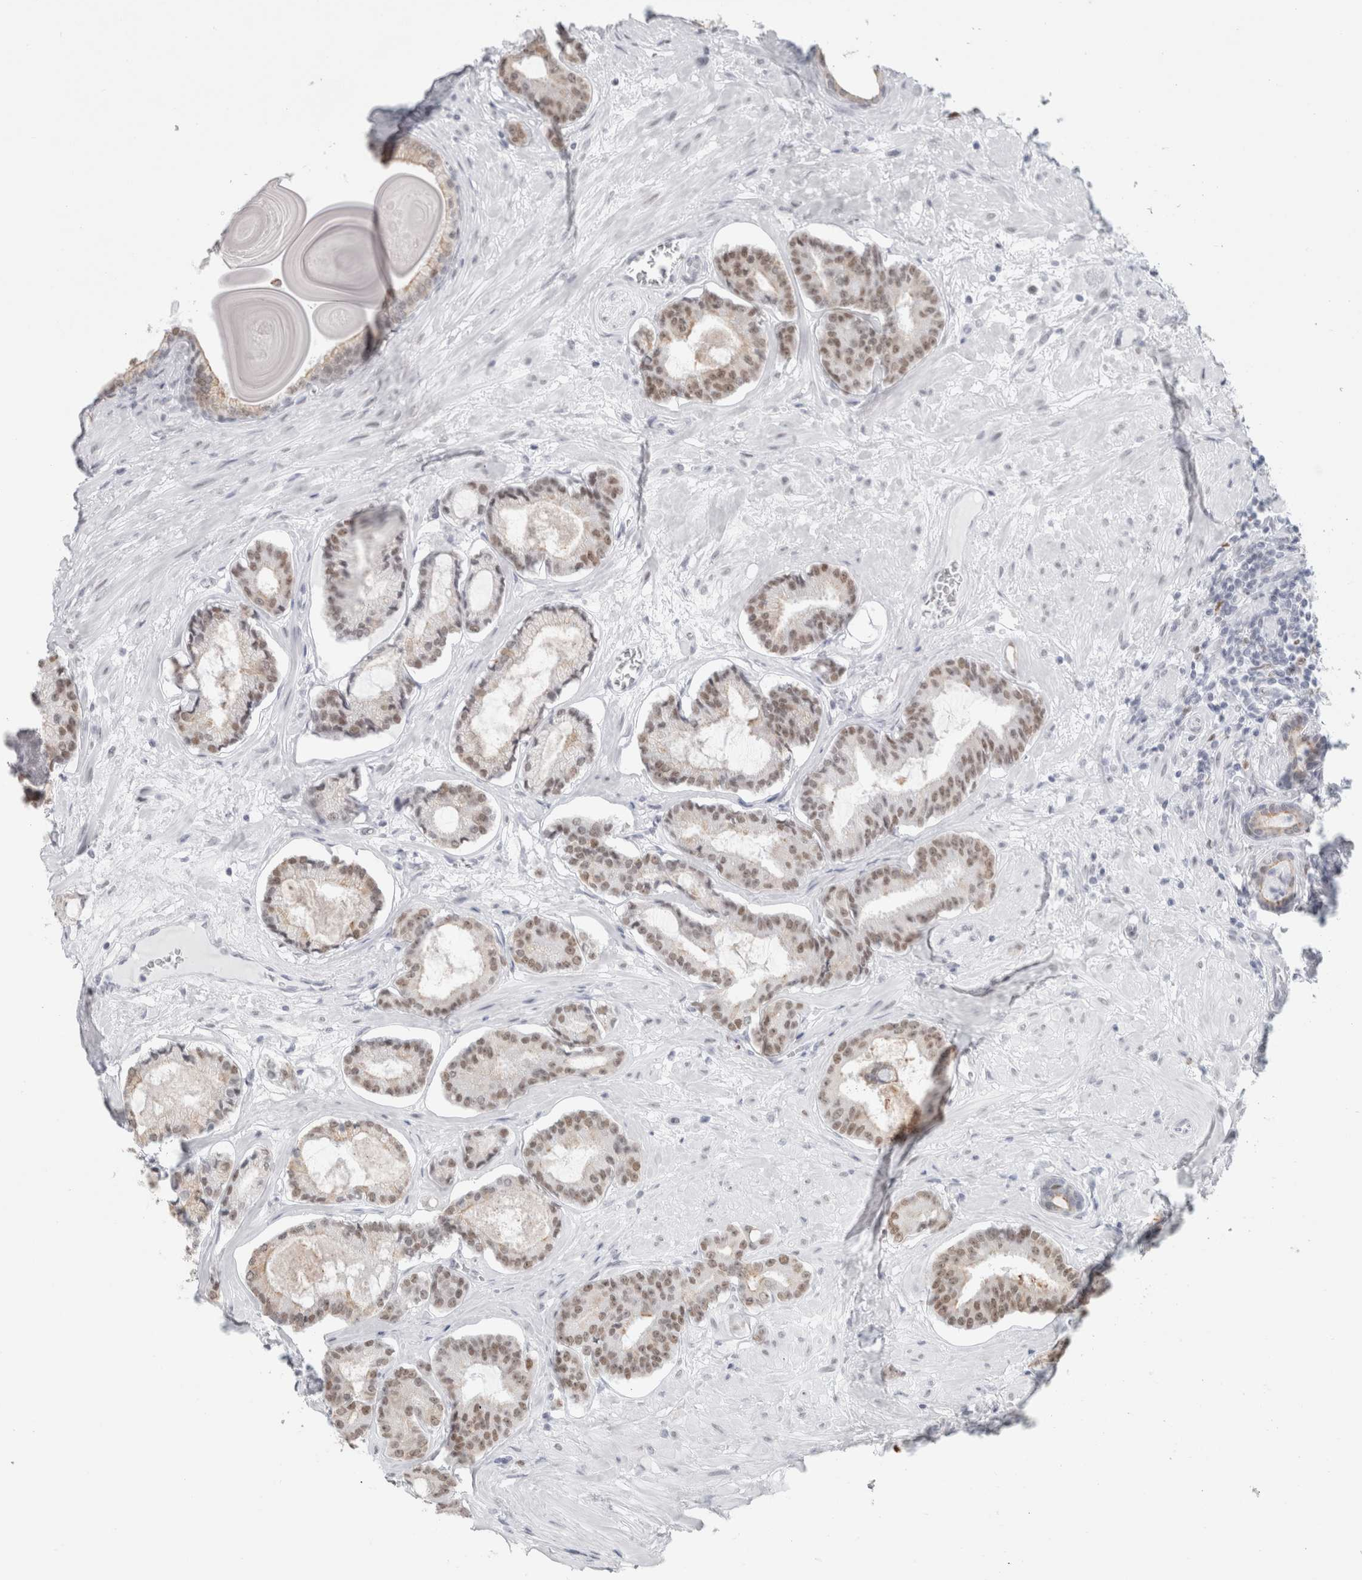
{"staining": {"intensity": "weak", "quantity": ">75%", "location": "nuclear"}, "tissue": "prostate cancer", "cell_type": "Tumor cells", "image_type": "cancer", "snomed": [{"axis": "morphology", "description": "Adenocarcinoma, Low grade"}, {"axis": "topography", "description": "Prostate"}], "caption": "Human prostate cancer (low-grade adenocarcinoma) stained for a protein (brown) exhibits weak nuclear positive positivity in approximately >75% of tumor cells.", "gene": "SMARCC1", "patient": {"sex": "male", "age": 60}}